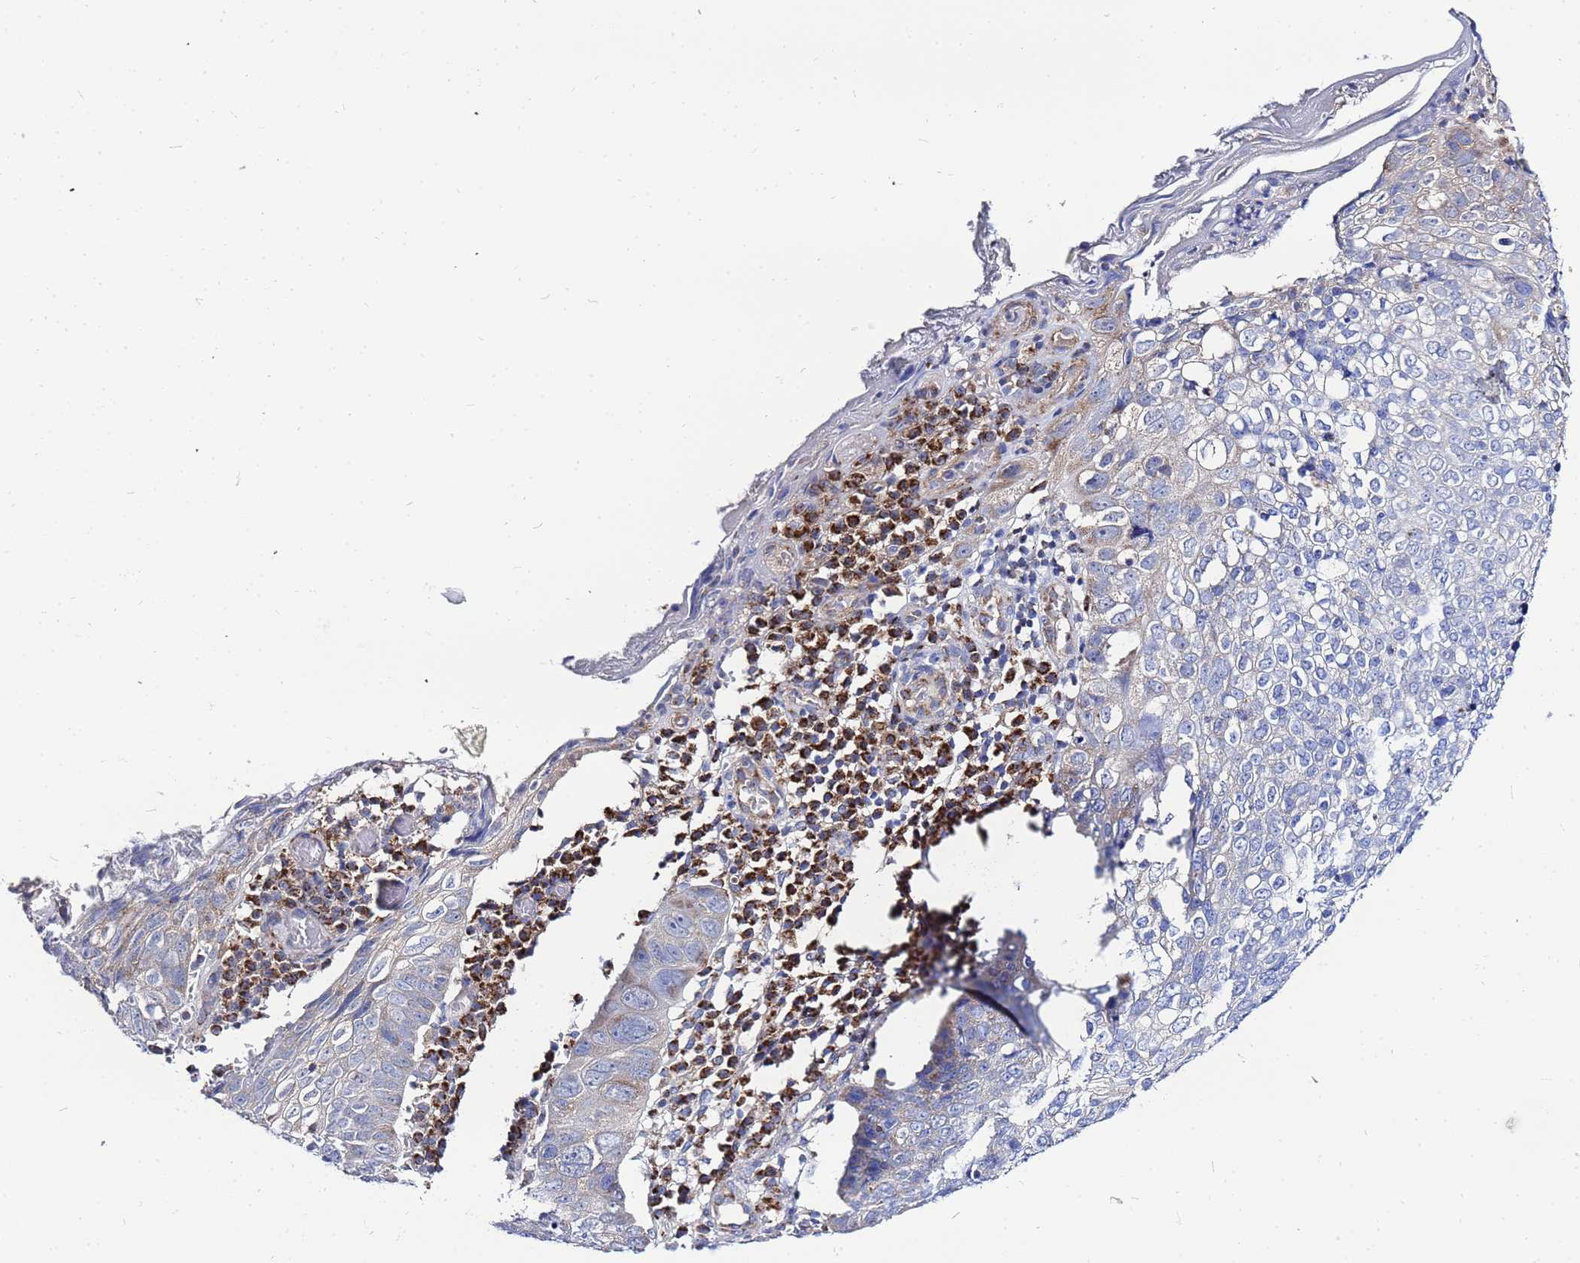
{"staining": {"intensity": "weak", "quantity": "<25%", "location": "cytoplasmic/membranous"}, "tissue": "skin cancer", "cell_type": "Tumor cells", "image_type": "cancer", "snomed": [{"axis": "morphology", "description": "Squamous cell carcinoma, NOS"}, {"axis": "topography", "description": "Skin"}], "caption": "The micrograph exhibits no staining of tumor cells in squamous cell carcinoma (skin). Nuclei are stained in blue.", "gene": "FAHD2A", "patient": {"sex": "male", "age": 71}}